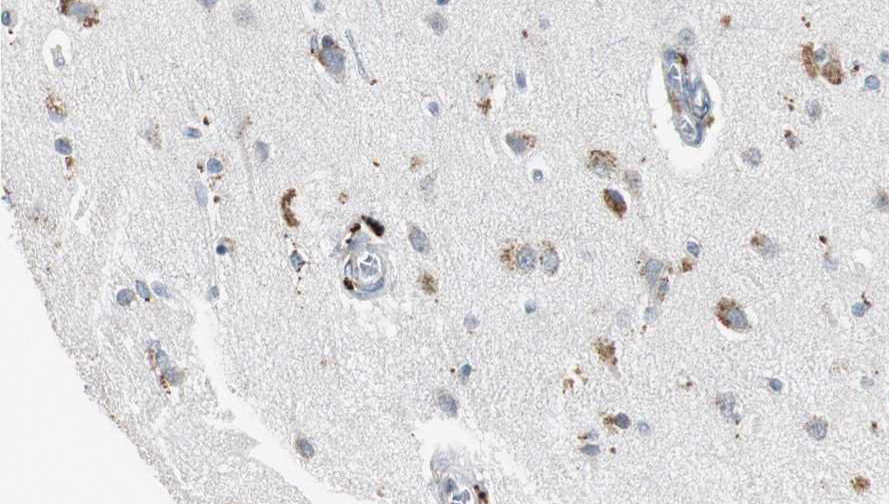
{"staining": {"intensity": "weak", "quantity": "<25%", "location": "cytoplasmic/membranous"}, "tissue": "cerebral cortex", "cell_type": "Endothelial cells", "image_type": "normal", "snomed": [{"axis": "morphology", "description": "Normal tissue, NOS"}, {"axis": "topography", "description": "Cerebral cortex"}], "caption": "High magnification brightfield microscopy of normal cerebral cortex stained with DAB (brown) and counterstained with hematoxylin (blue): endothelial cells show no significant expression. (DAB IHC with hematoxylin counter stain).", "gene": "NLGN1", "patient": {"sex": "female", "age": 54}}